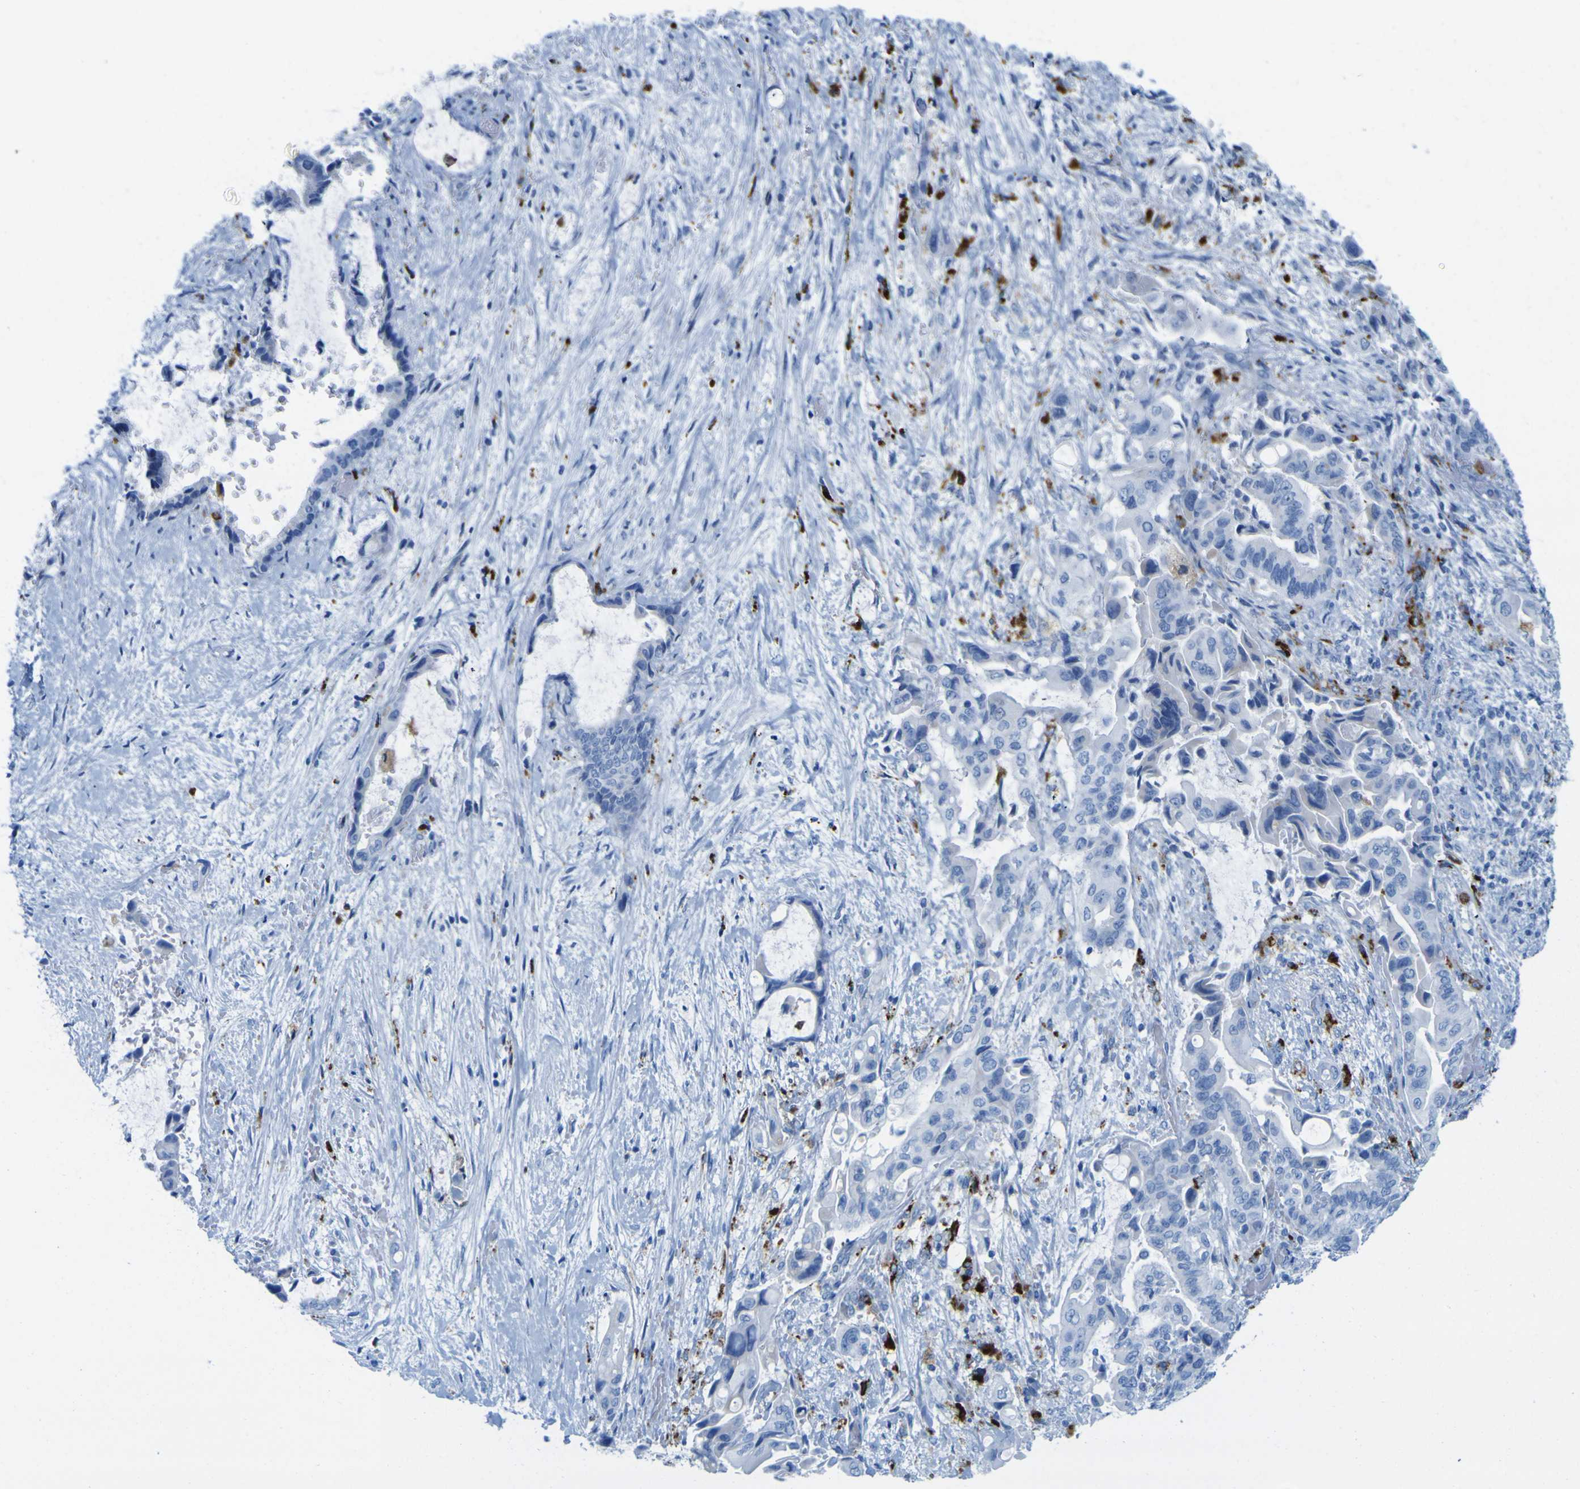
{"staining": {"intensity": "negative", "quantity": "none", "location": "none"}, "tissue": "liver cancer", "cell_type": "Tumor cells", "image_type": "cancer", "snomed": [{"axis": "morphology", "description": "Cholangiocarcinoma"}, {"axis": "topography", "description": "Liver"}], "caption": "The immunohistochemistry (IHC) histopathology image has no significant positivity in tumor cells of liver cancer tissue.", "gene": "PLD3", "patient": {"sex": "female", "age": 61}}